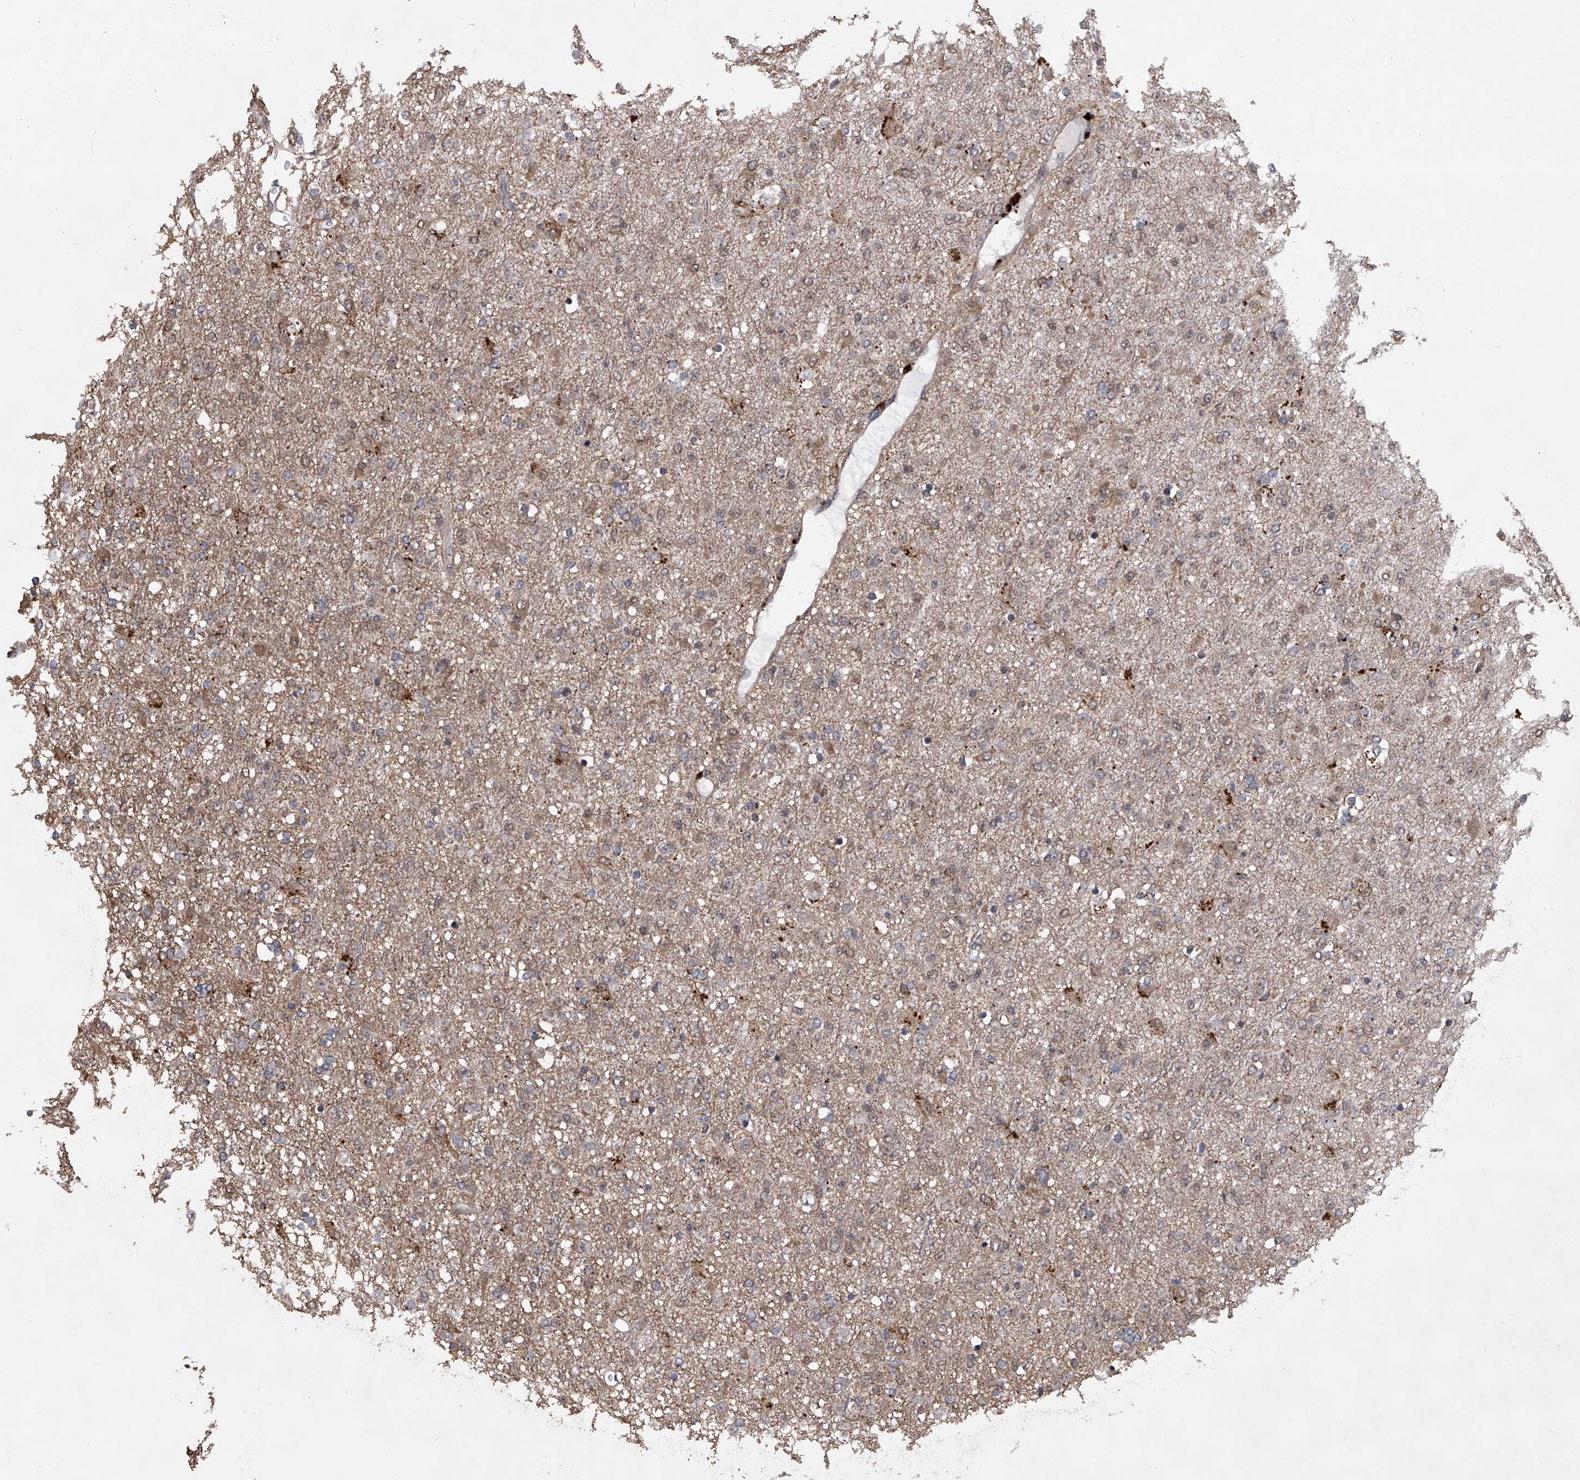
{"staining": {"intensity": "weak", "quantity": "25%-75%", "location": "cytoplasmic/membranous"}, "tissue": "glioma", "cell_type": "Tumor cells", "image_type": "cancer", "snomed": [{"axis": "morphology", "description": "Glioma, malignant, Low grade"}, {"axis": "topography", "description": "Brain"}], "caption": "About 25%-75% of tumor cells in malignant low-grade glioma display weak cytoplasmic/membranous protein expression as visualized by brown immunohistochemical staining.", "gene": "CMTR1", "patient": {"sex": "male", "age": 65}}